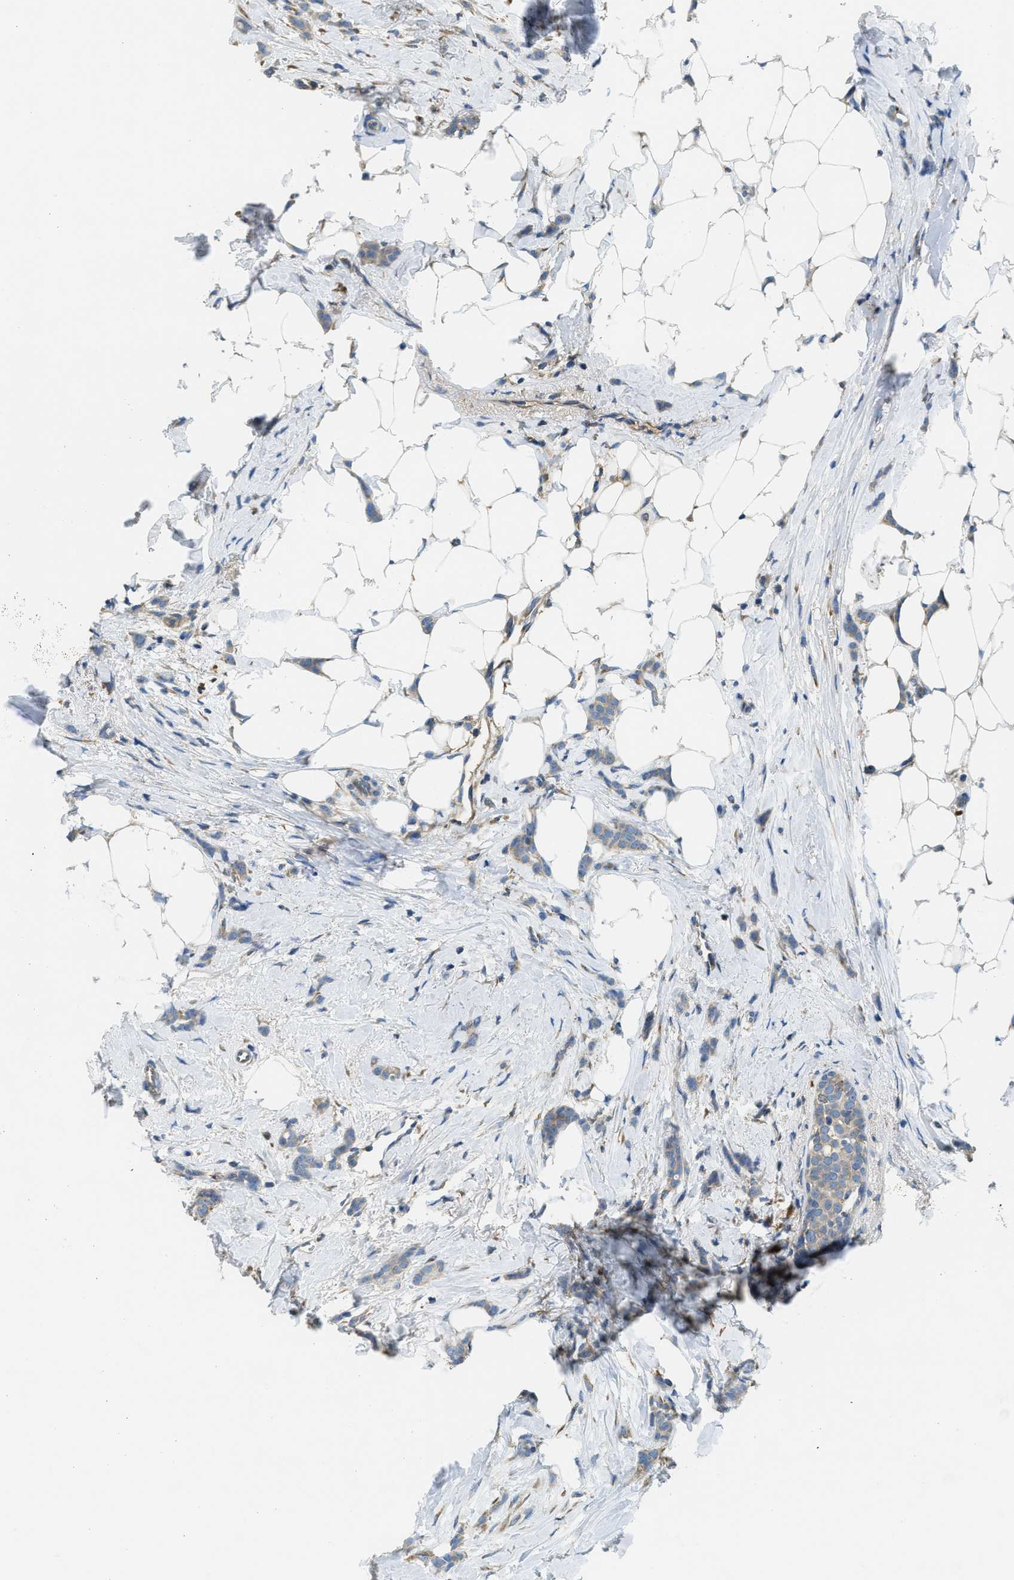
{"staining": {"intensity": "weak", "quantity": "25%-75%", "location": "cytoplasmic/membranous"}, "tissue": "breast cancer", "cell_type": "Tumor cells", "image_type": "cancer", "snomed": [{"axis": "morphology", "description": "Lobular carcinoma, in situ"}, {"axis": "morphology", "description": "Lobular carcinoma"}, {"axis": "topography", "description": "Breast"}], "caption": "The immunohistochemical stain shows weak cytoplasmic/membranous expression in tumor cells of breast lobular carcinoma tissue.", "gene": "SSR1", "patient": {"sex": "female", "age": 41}}